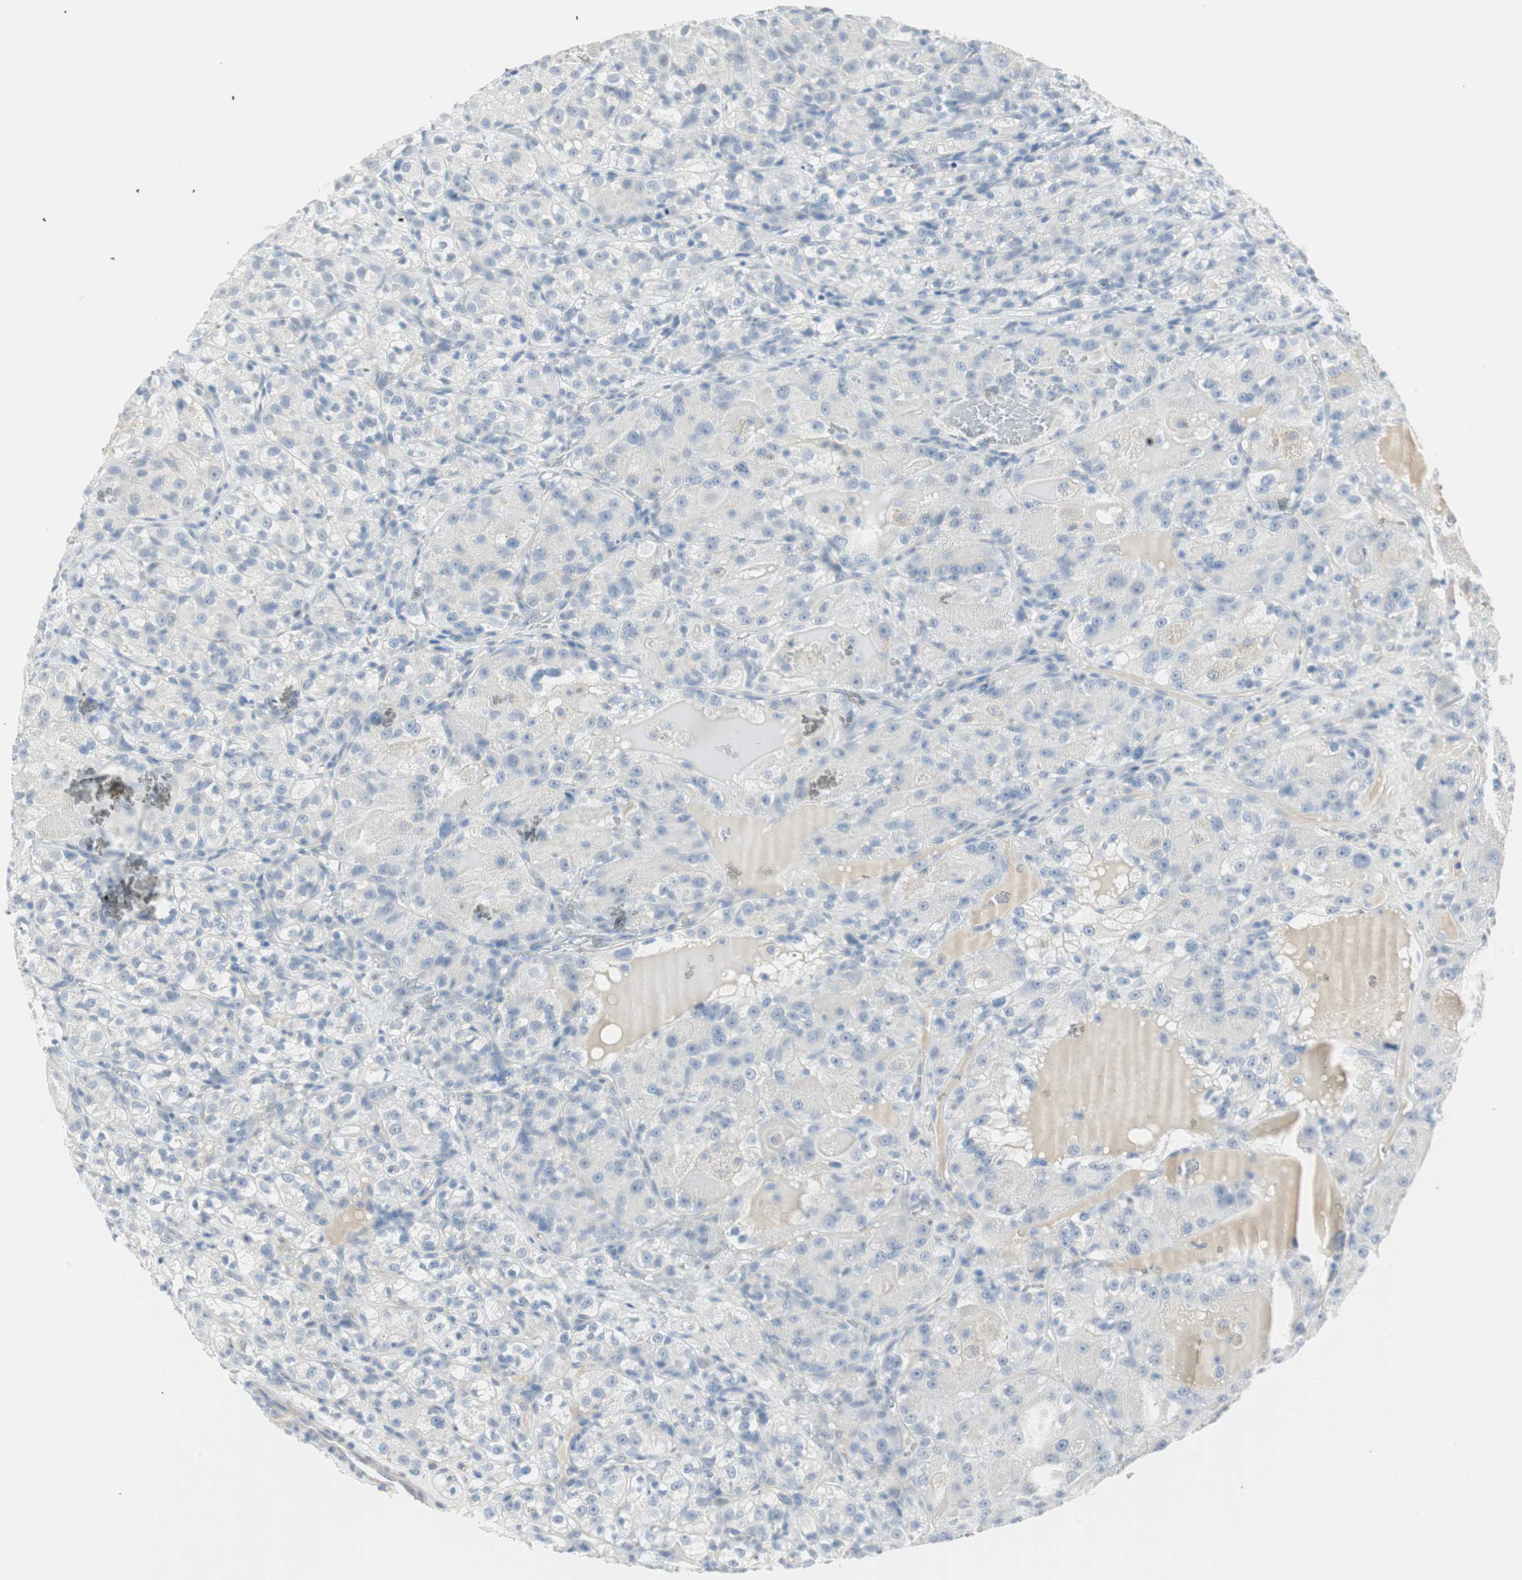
{"staining": {"intensity": "negative", "quantity": "none", "location": "none"}, "tissue": "renal cancer", "cell_type": "Tumor cells", "image_type": "cancer", "snomed": [{"axis": "morphology", "description": "Normal tissue, NOS"}, {"axis": "morphology", "description": "Adenocarcinoma, NOS"}, {"axis": "topography", "description": "Kidney"}], "caption": "Human renal cancer (adenocarcinoma) stained for a protein using immunohistochemistry (IHC) shows no staining in tumor cells.", "gene": "MLLT10", "patient": {"sex": "male", "age": 61}}